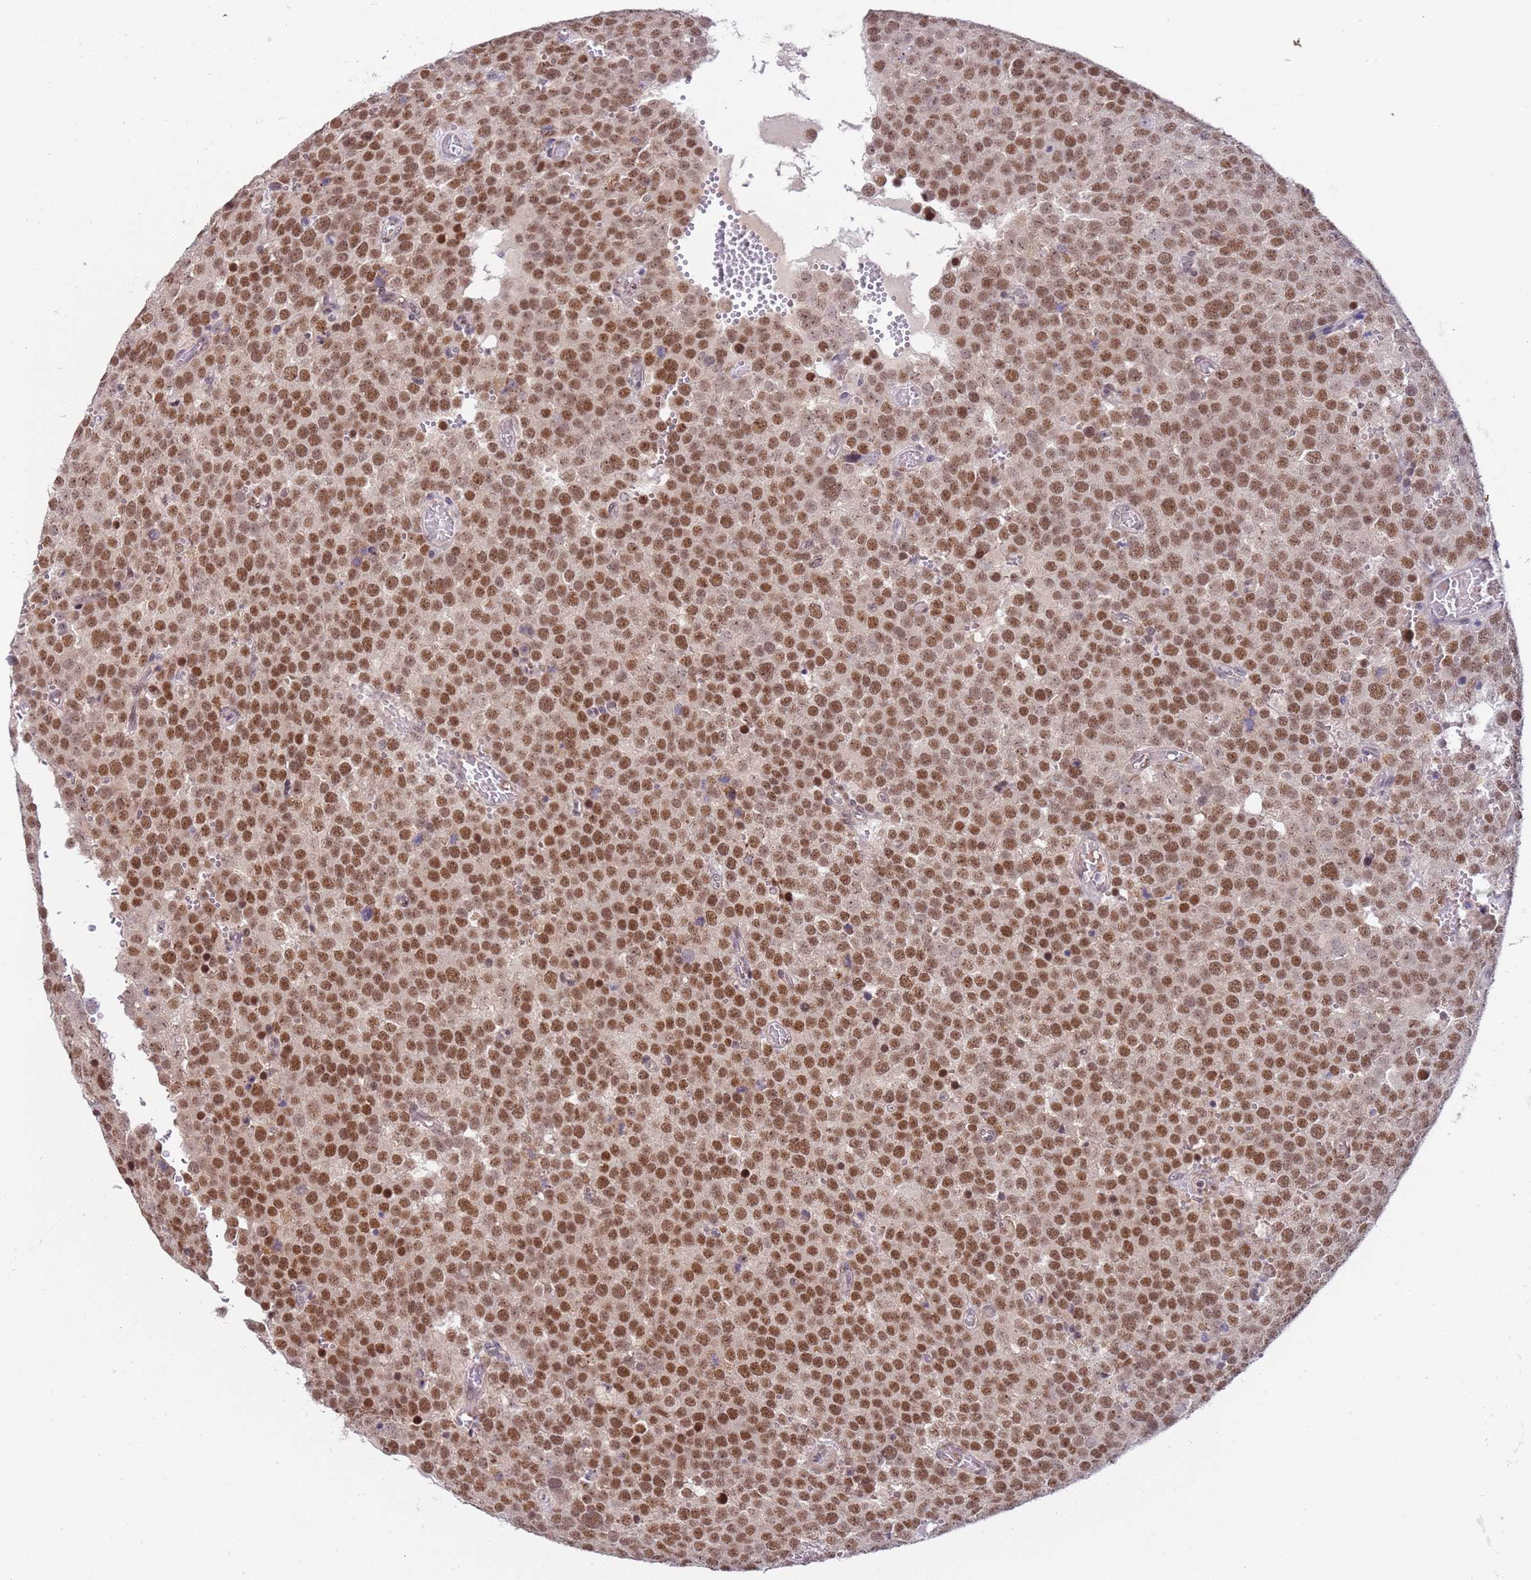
{"staining": {"intensity": "moderate", "quantity": ">75%", "location": "nuclear"}, "tissue": "testis cancer", "cell_type": "Tumor cells", "image_type": "cancer", "snomed": [{"axis": "morphology", "description": "Normal tissue, NOS"}, {"axis": "morphology", "description": "Seminoma, NOS"}, {"axis": "topography", "description": "Testis"}], "caption": "Immunohistochemical staining of seminoma (testis) shows medium levels of moderate nuclear protein positivity in approximately >75% of tumor cells.", "gene": "LGALSL", "patient": {"sex": "male", "age": 71}}